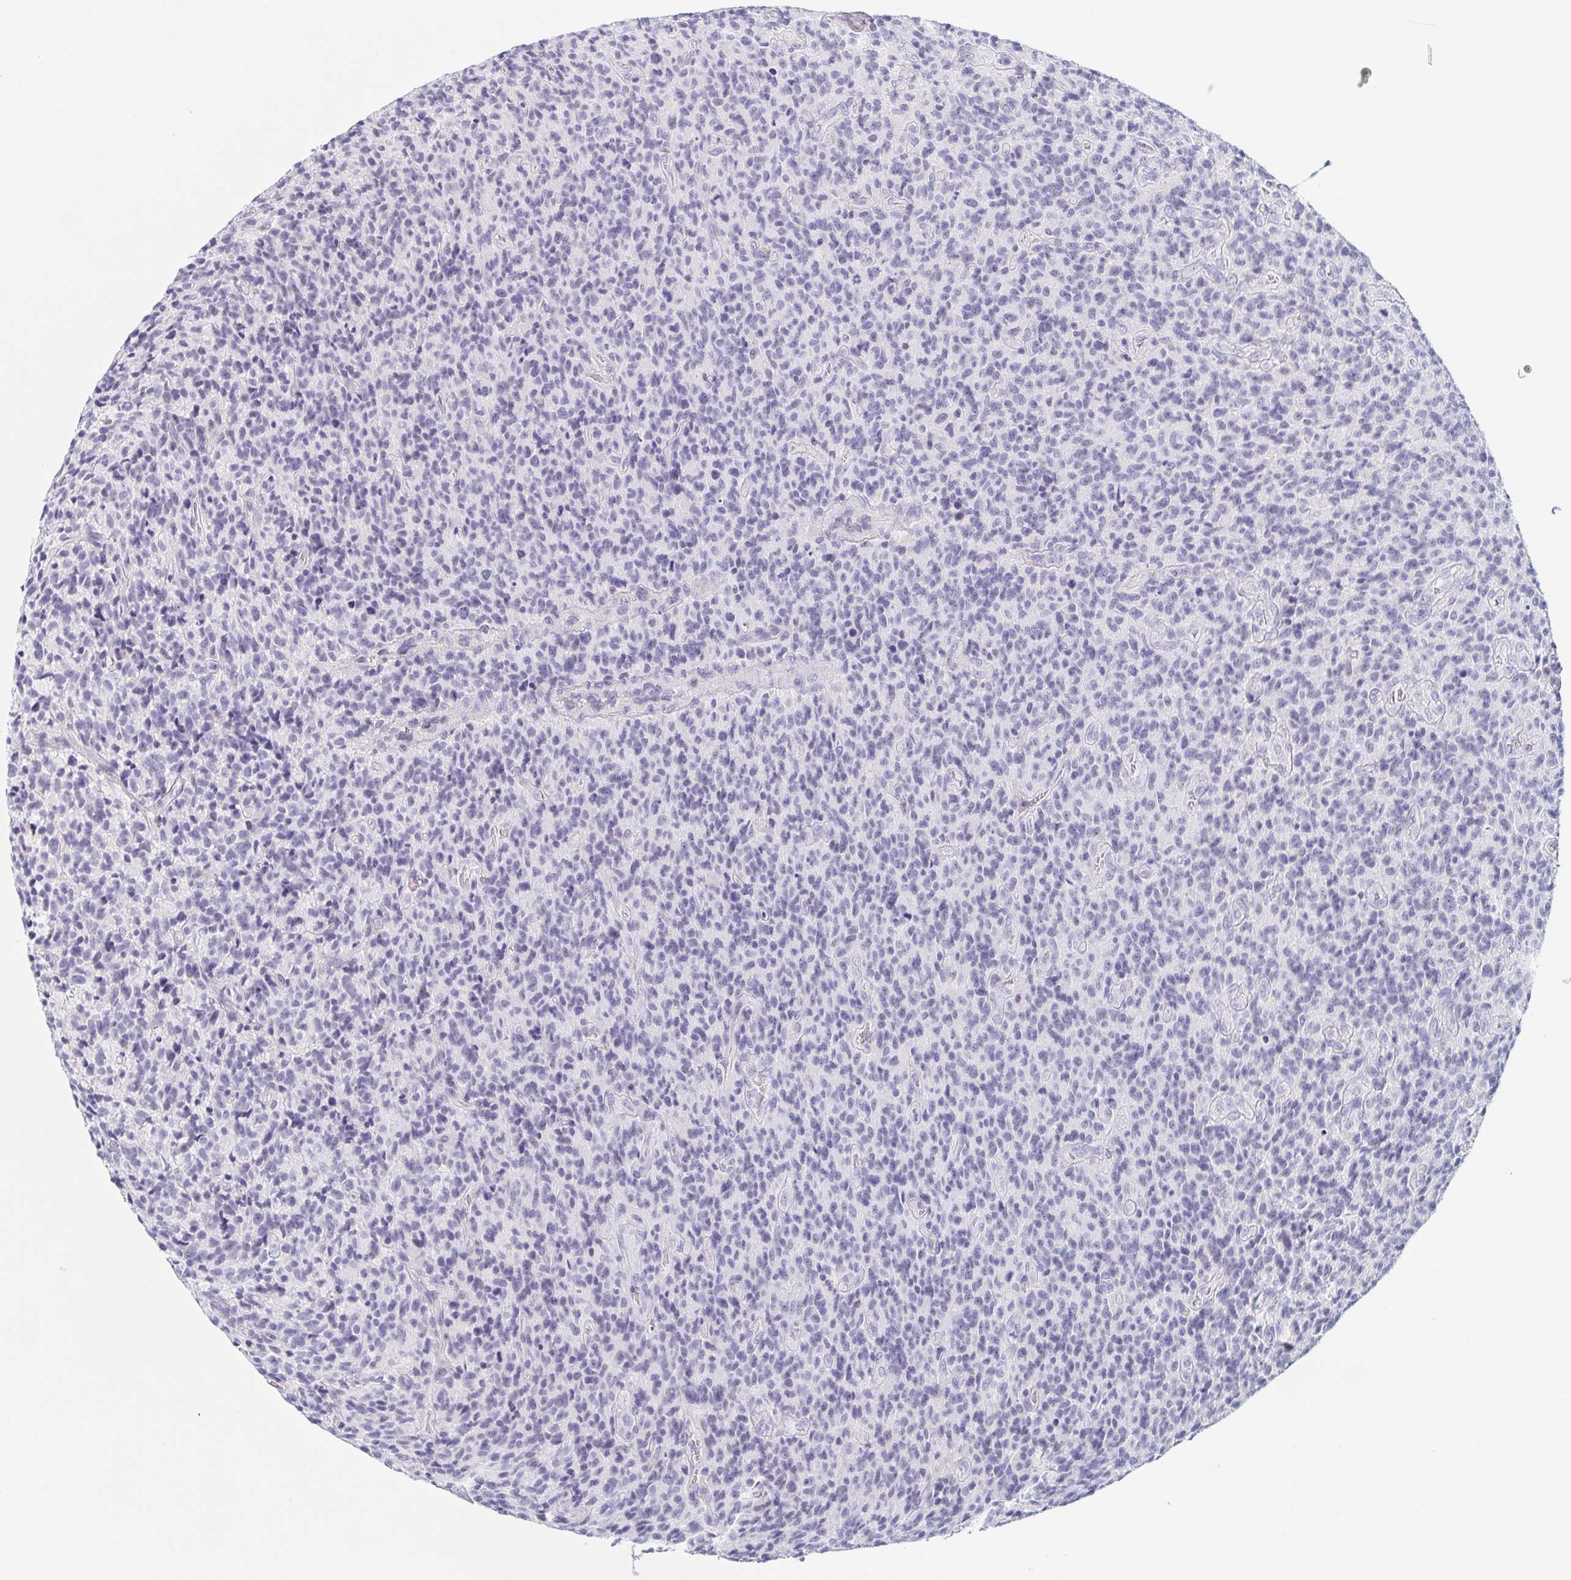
{"staining": {"intensity": "negative", "quantity": "none", "location": "none"}, "tissue": "glioma", "cell_type": "Tumor cells", "image_type": "cancer", "snomed": [{"axis": "morphology", "description": "Glioma, malignant, High grade"}, {"axis": "topography", "description": "Brain"}], "caption": "Tumor cells show no significant protein positivity in malignant high-grade glioma.", "gene": "REG4", "patient": {"sex": "male", "age": 76}}